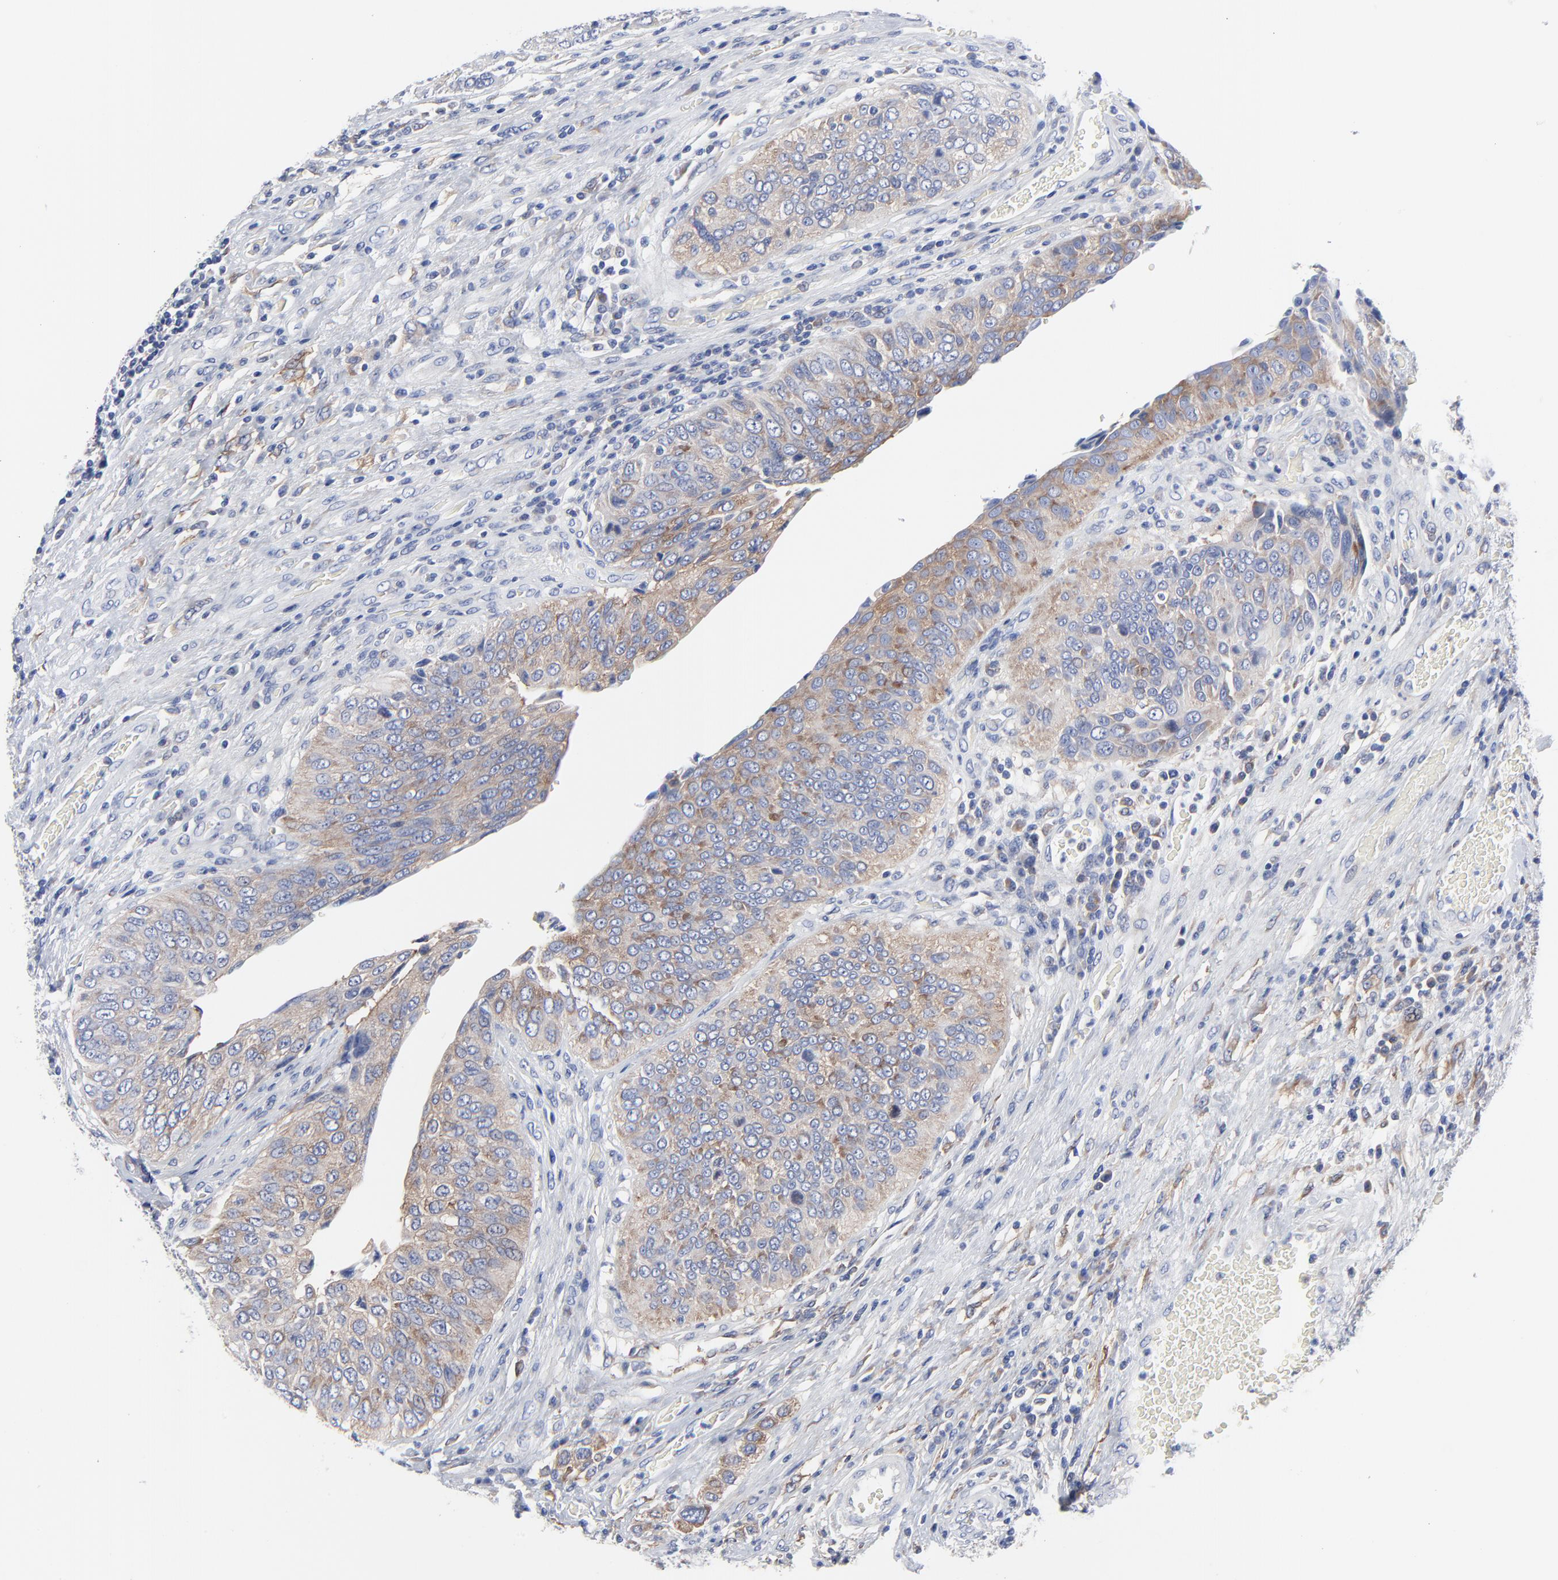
{"staining": {"intensity": "weak", "quantity": "25%-75%", "location": "cytoplasmic/membranous"}, "tissue": "urothelial cancer", "cell_type": "Tumor cells", "image_type": "cancer", "snomed": [{"axis": "morphology", "description": "Urothelial carcinoma, High grade"}, {"axis": "topography", "description": "Urinary bladder"}], "caption": "IHC staining of urothelial carcinoma (high-grade), which demonstrates low levels of weak cytoplasmic/membranous expression in approximately 25%-75% of tumor cells indicating weak cytoplasmic/membranous protein positivity. The staining was performed using DAB (brown) for protein detection and nuclei were counterstained in hematoxylin (blue).", "gene": "STAT2", "patient": {"sex": "male", "age": 50}}